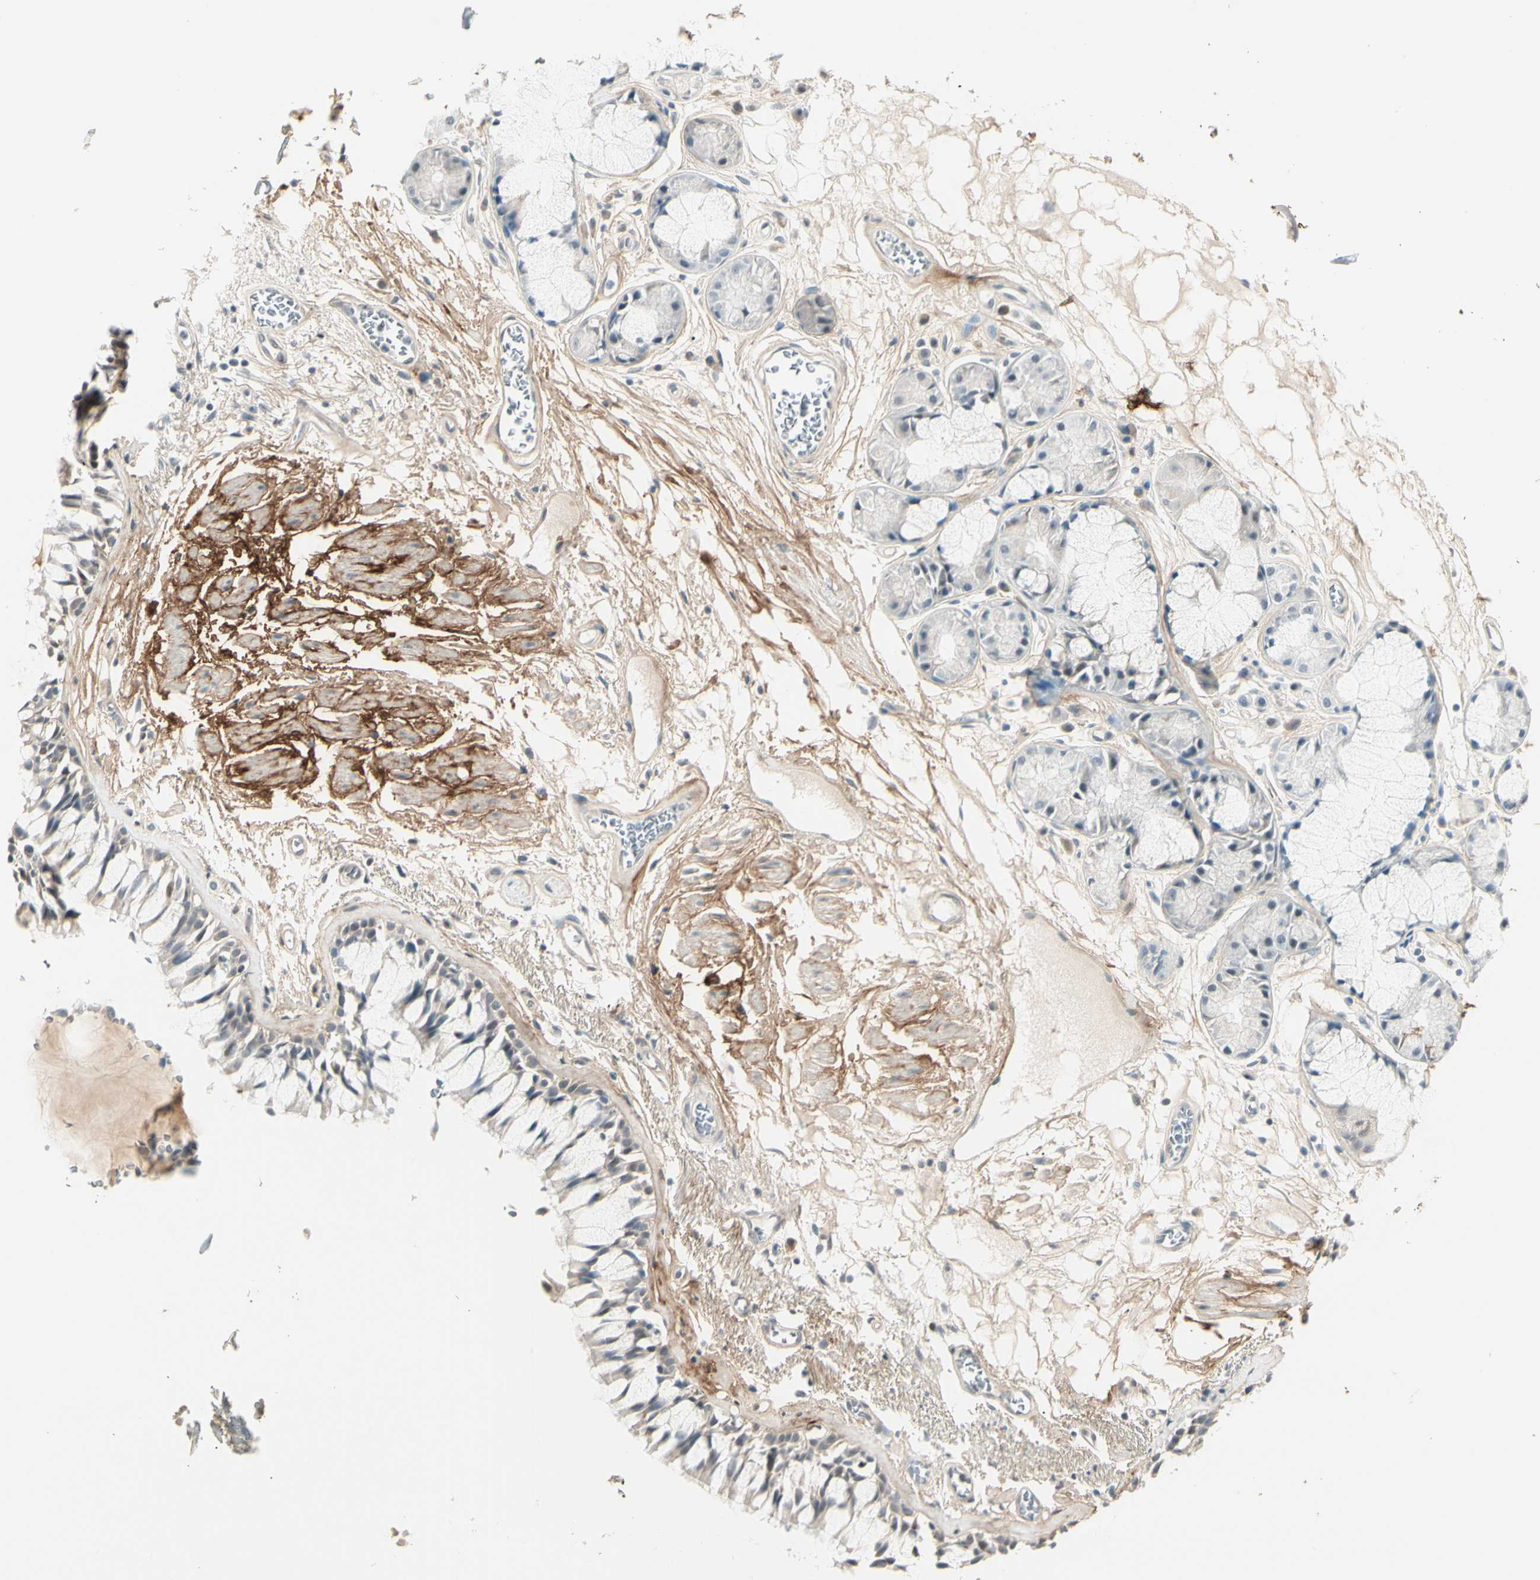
{"staining": {"intensity": "negative", "quantity": "none", "location": "none"}, "tissue": "bronchus", "cell_type": "Respiratory epithelial cells", "image_type": "normal", "snomed": [{"axis": "morphology", "description": "Normal tissue, NOS"}, {"axis": "topography", "description": "Bronchus"}], "caption": "An immunohistochemistry micrograph of benign bronchus is shown. There is no staining in respiratory epithelial cells of bronchus.", "gene": "ASPN", "patient": {"sex": "male", "age": 66}}